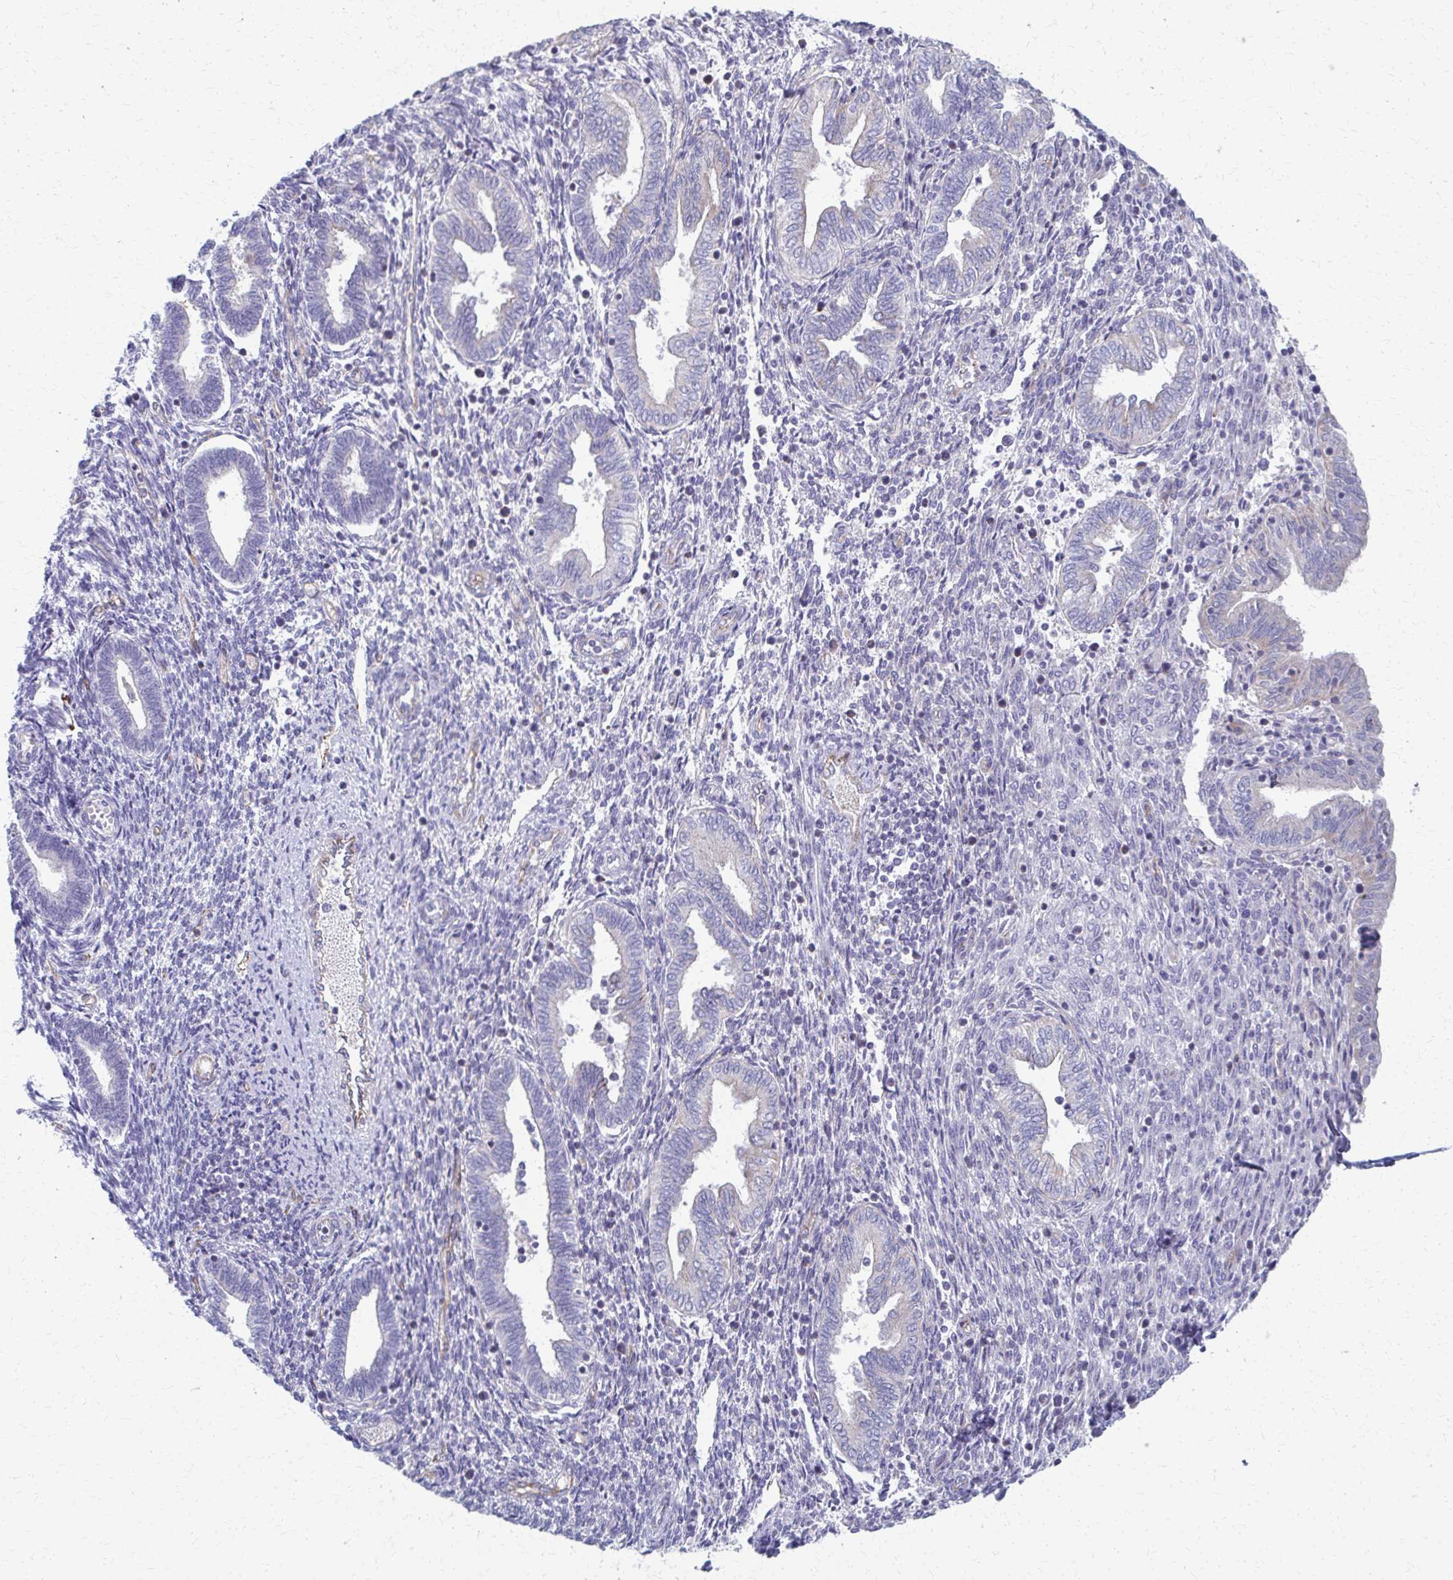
{"staining": {"intensity": "negative", "quantity": "none", "location": "none"}, "tissue": "endometrium", "cell_type": "Cells in endometrial stroma", "image_type": "normal", "snomed": [{"axis": "morphology", "description": "Normal tissue, NOS"}, {"axis": "topography", "description": "Endometrium"}], "caption": "Cells in endometrial stroma are negative for protein expression in normal human endometrium. (IHC, brightfield microscopy, high magnification).", "gene": "FAHD1", "patient": {"sex": "female", "age": 42}}